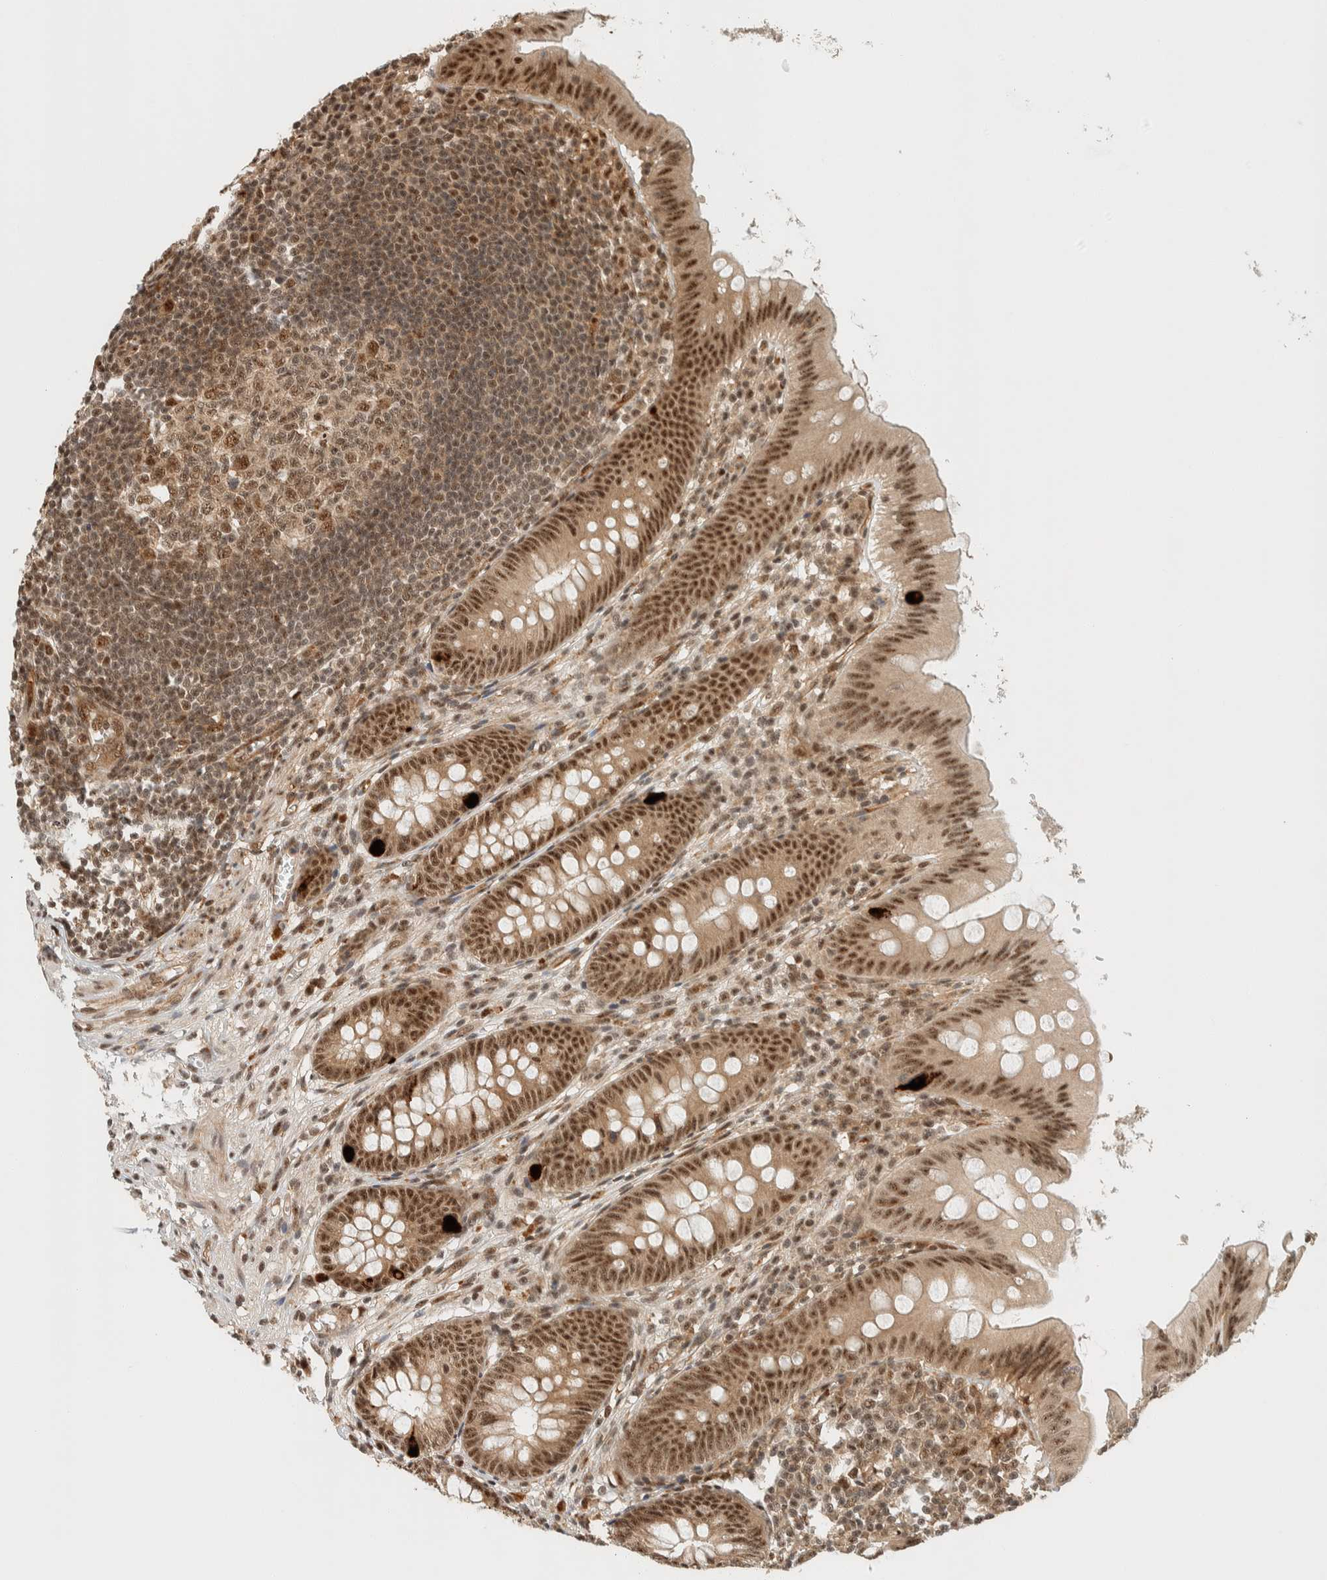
{"staining": {"intensity": "strong", "quantity": ">75%", "location": "nuclear"}, "tissue": "appendix", "cell_type": "Glandular cells", "image_type": "normal", "snomed": [{"axis": "morphology", "description": "Normal tissue, NOS"}, {"axis": "topography", "description": "Appendix"}], "caption": "An IHC photomicrograph of benign tissue is shown. Protein staining in brown highlights strong nuclear positivity in appendix within glandular cells. The staining was performed using DAB (3,3'-diaminobenzidine), with brown indicating positive protein expression. Nuclei are stained blue with hematoxylin.", "gene": "SIK1", "patient": {"sex": "male", "age": 56}}